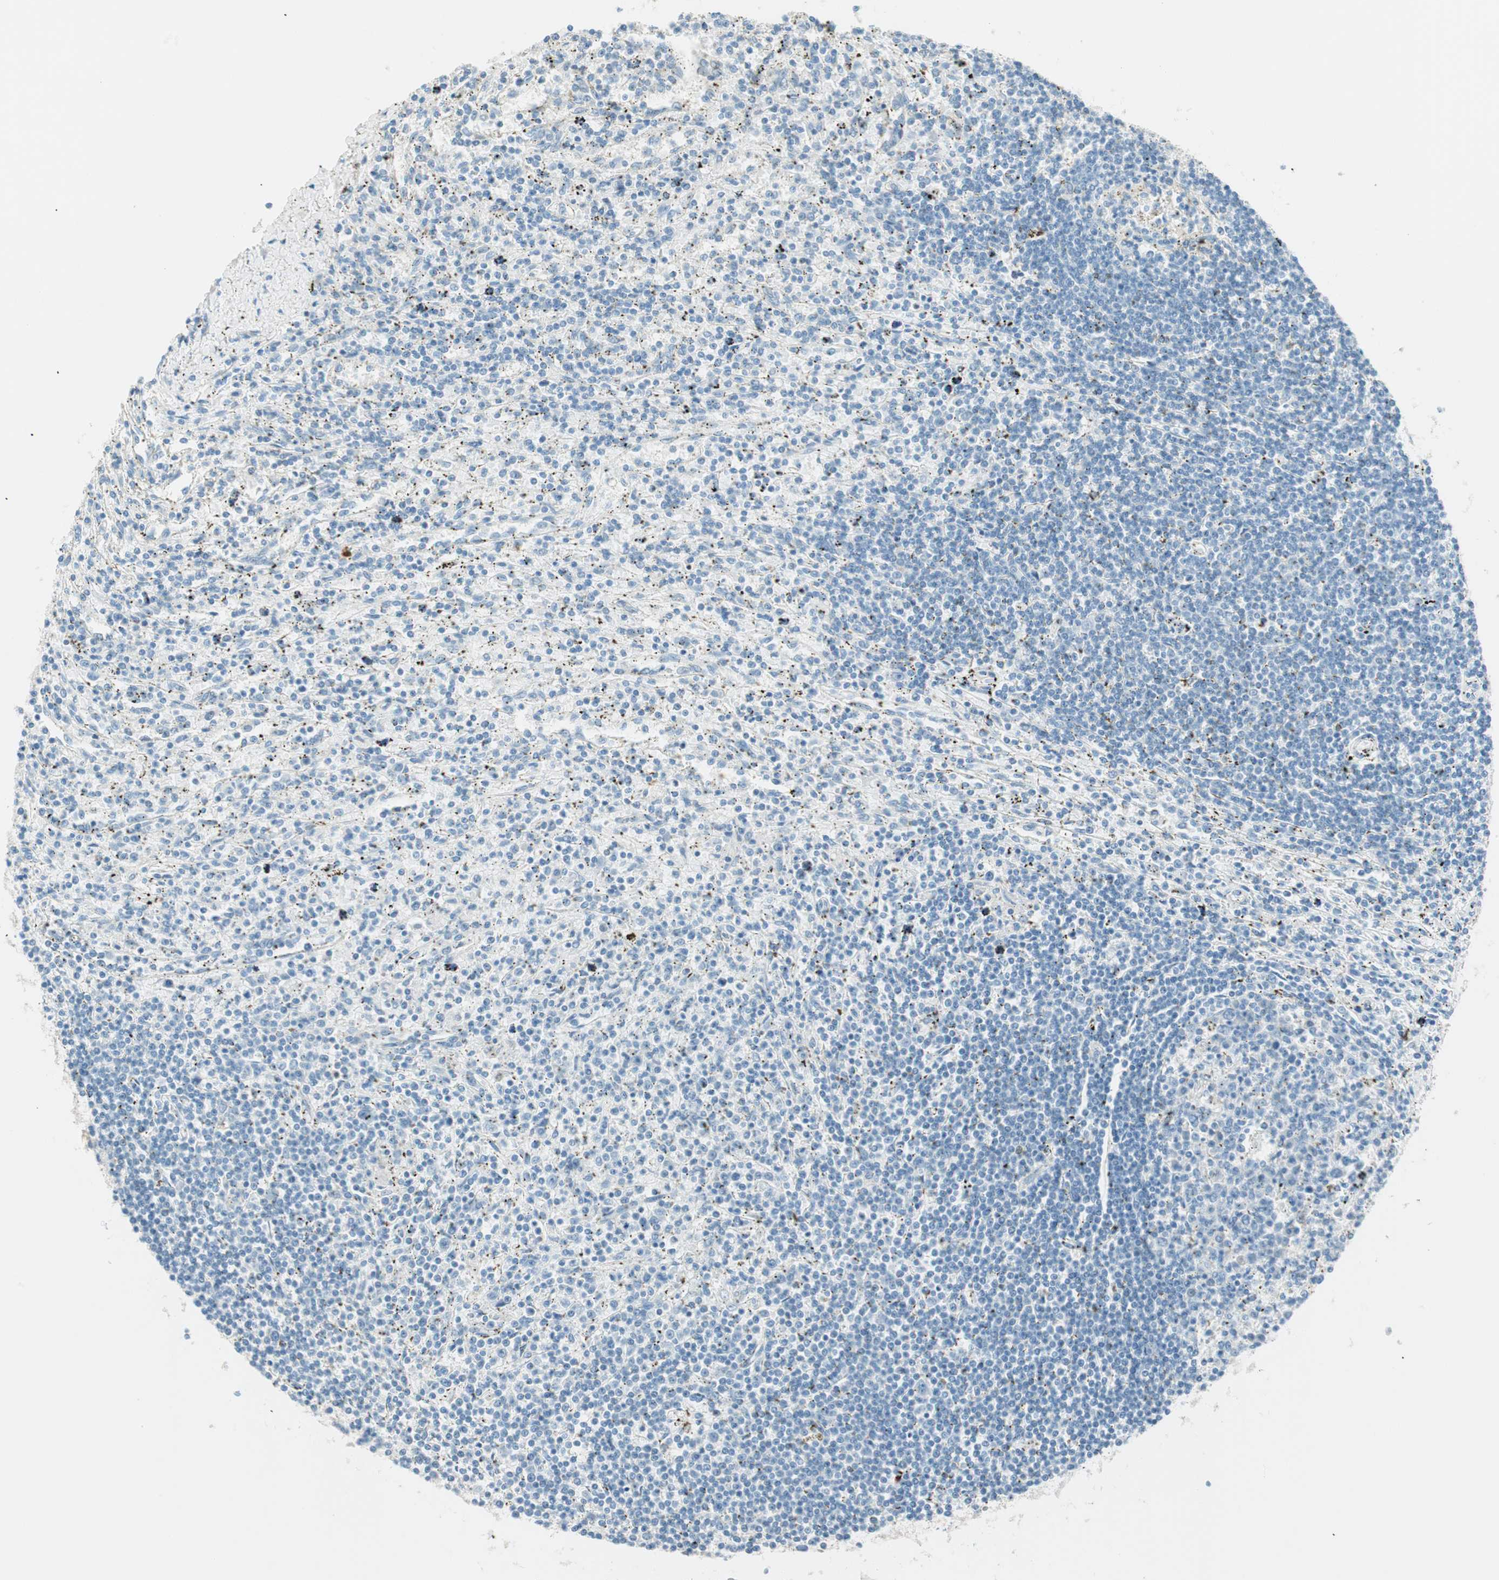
{"staining": {"intensity": "negative", "quantity": "none", "location": "none"}, "tissue": "lymphoma", "cell_type": "Tumor cells", "image_type": "cancer", "snomed": [{"axis": "morphology", "description": "Malignant lymphoma, non-Hodgkin's type, Low grade"}, {"axis": "topography", "description": "Spleen"}], "caption": "IHC histopathology image of neoplastic tissue: human malignant lymphoma, non-Hodgkin's type (low-grade) stained with DAB (3,3'-diaminobenzidine) reveals no significant protein expression in tumor cells.", "gene": "HPGD", "patient": {"sex": "male", "age": 76}}